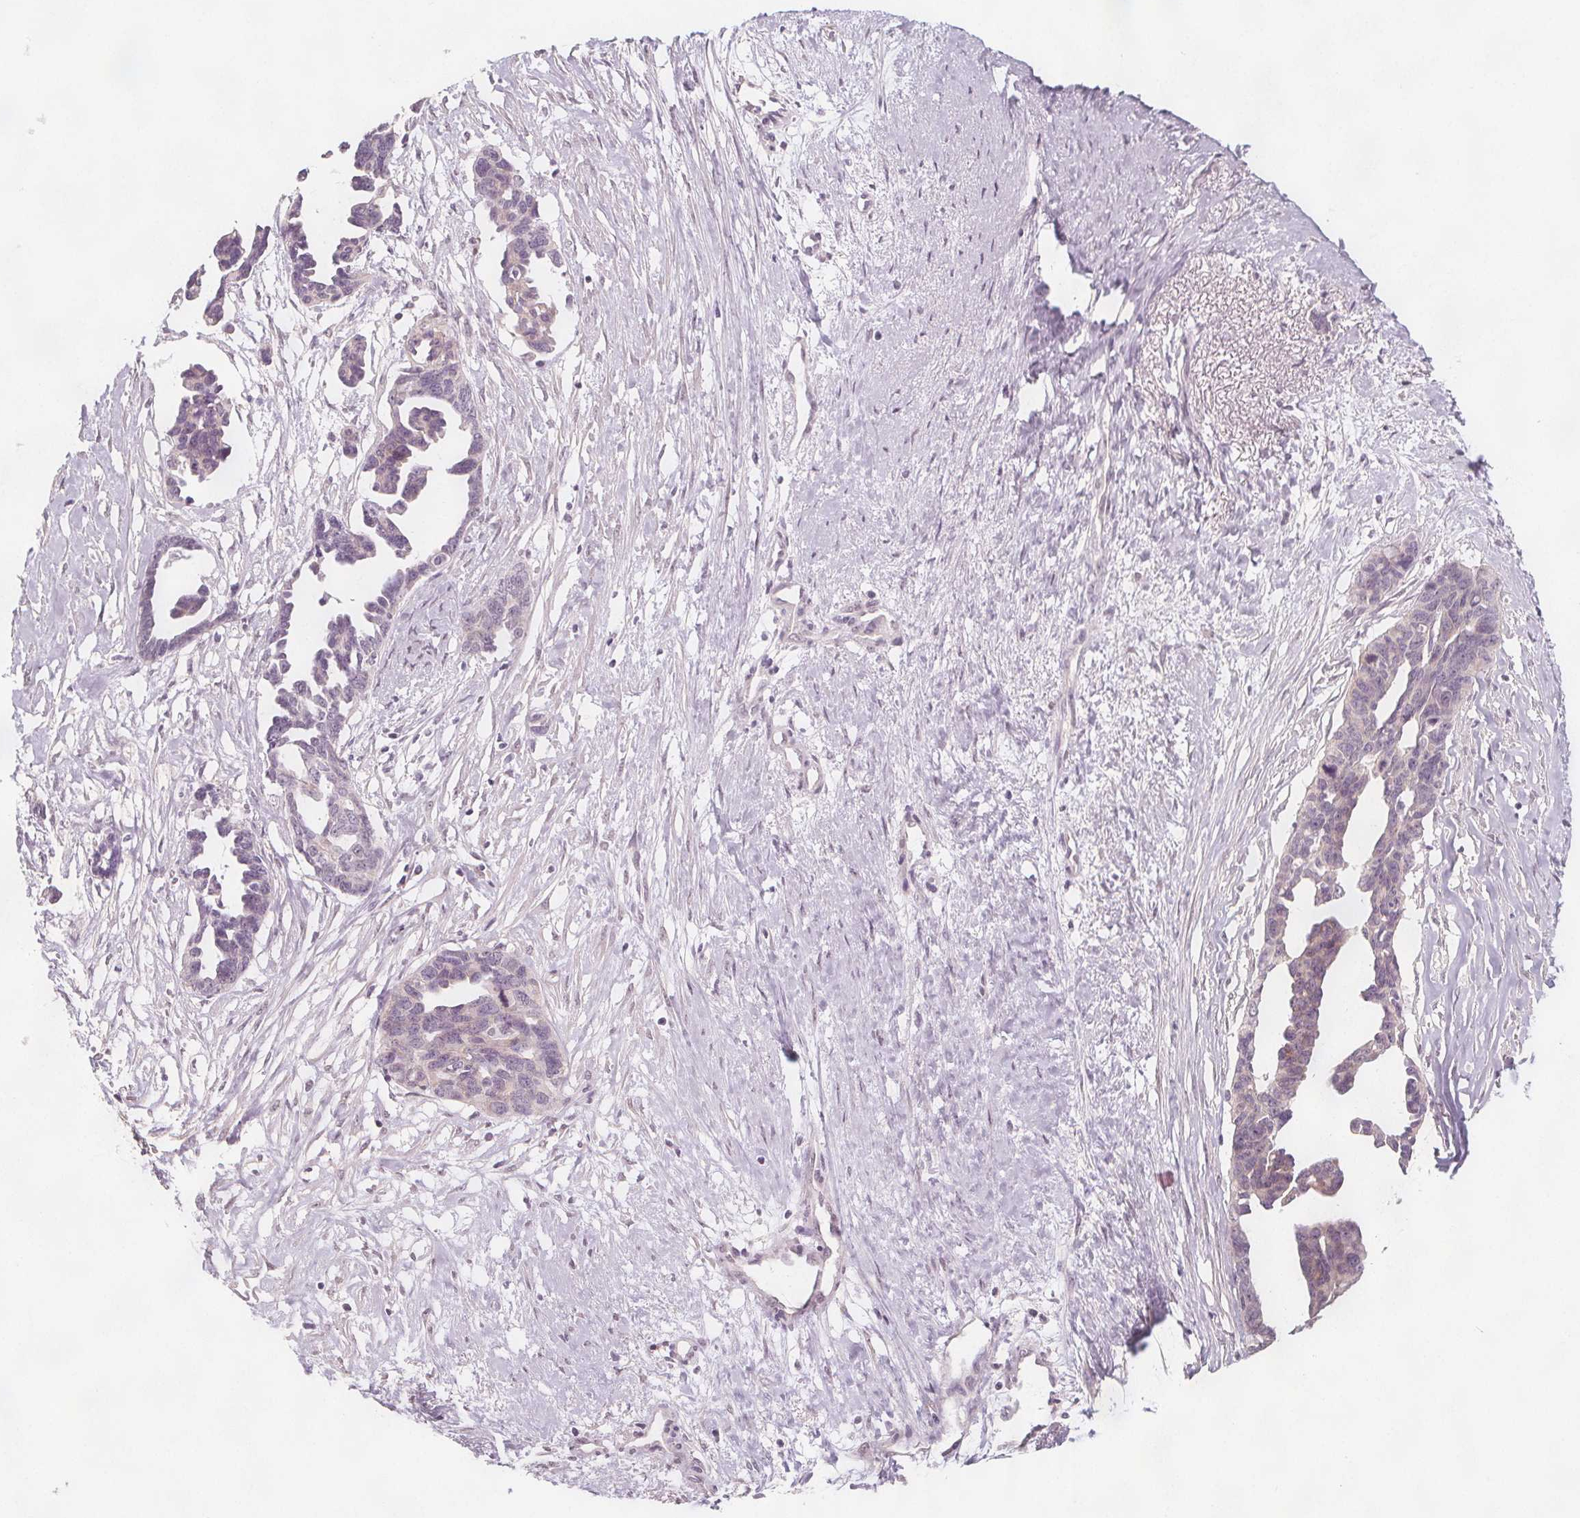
{"staining": {"intensity": "negative", "quantity": "none", "location": "none"}, "tissue": "ovarian cancer", "cell_type": "Tumor cells", "image_type": "cancer", "snomed": [{"axis": "morphology", "description": "Cystadenocarcinoma, serous, NOS"}, {"axis": "topography", "description": "Ovary"}], "caption": "This is an IHC photomicrograph of human ovarian cancer (serous cystadenocarcinoma). There is no staining in tumor cells.", "gene": "C1orf167", "patient": {"sex": "female", "age": 69}}